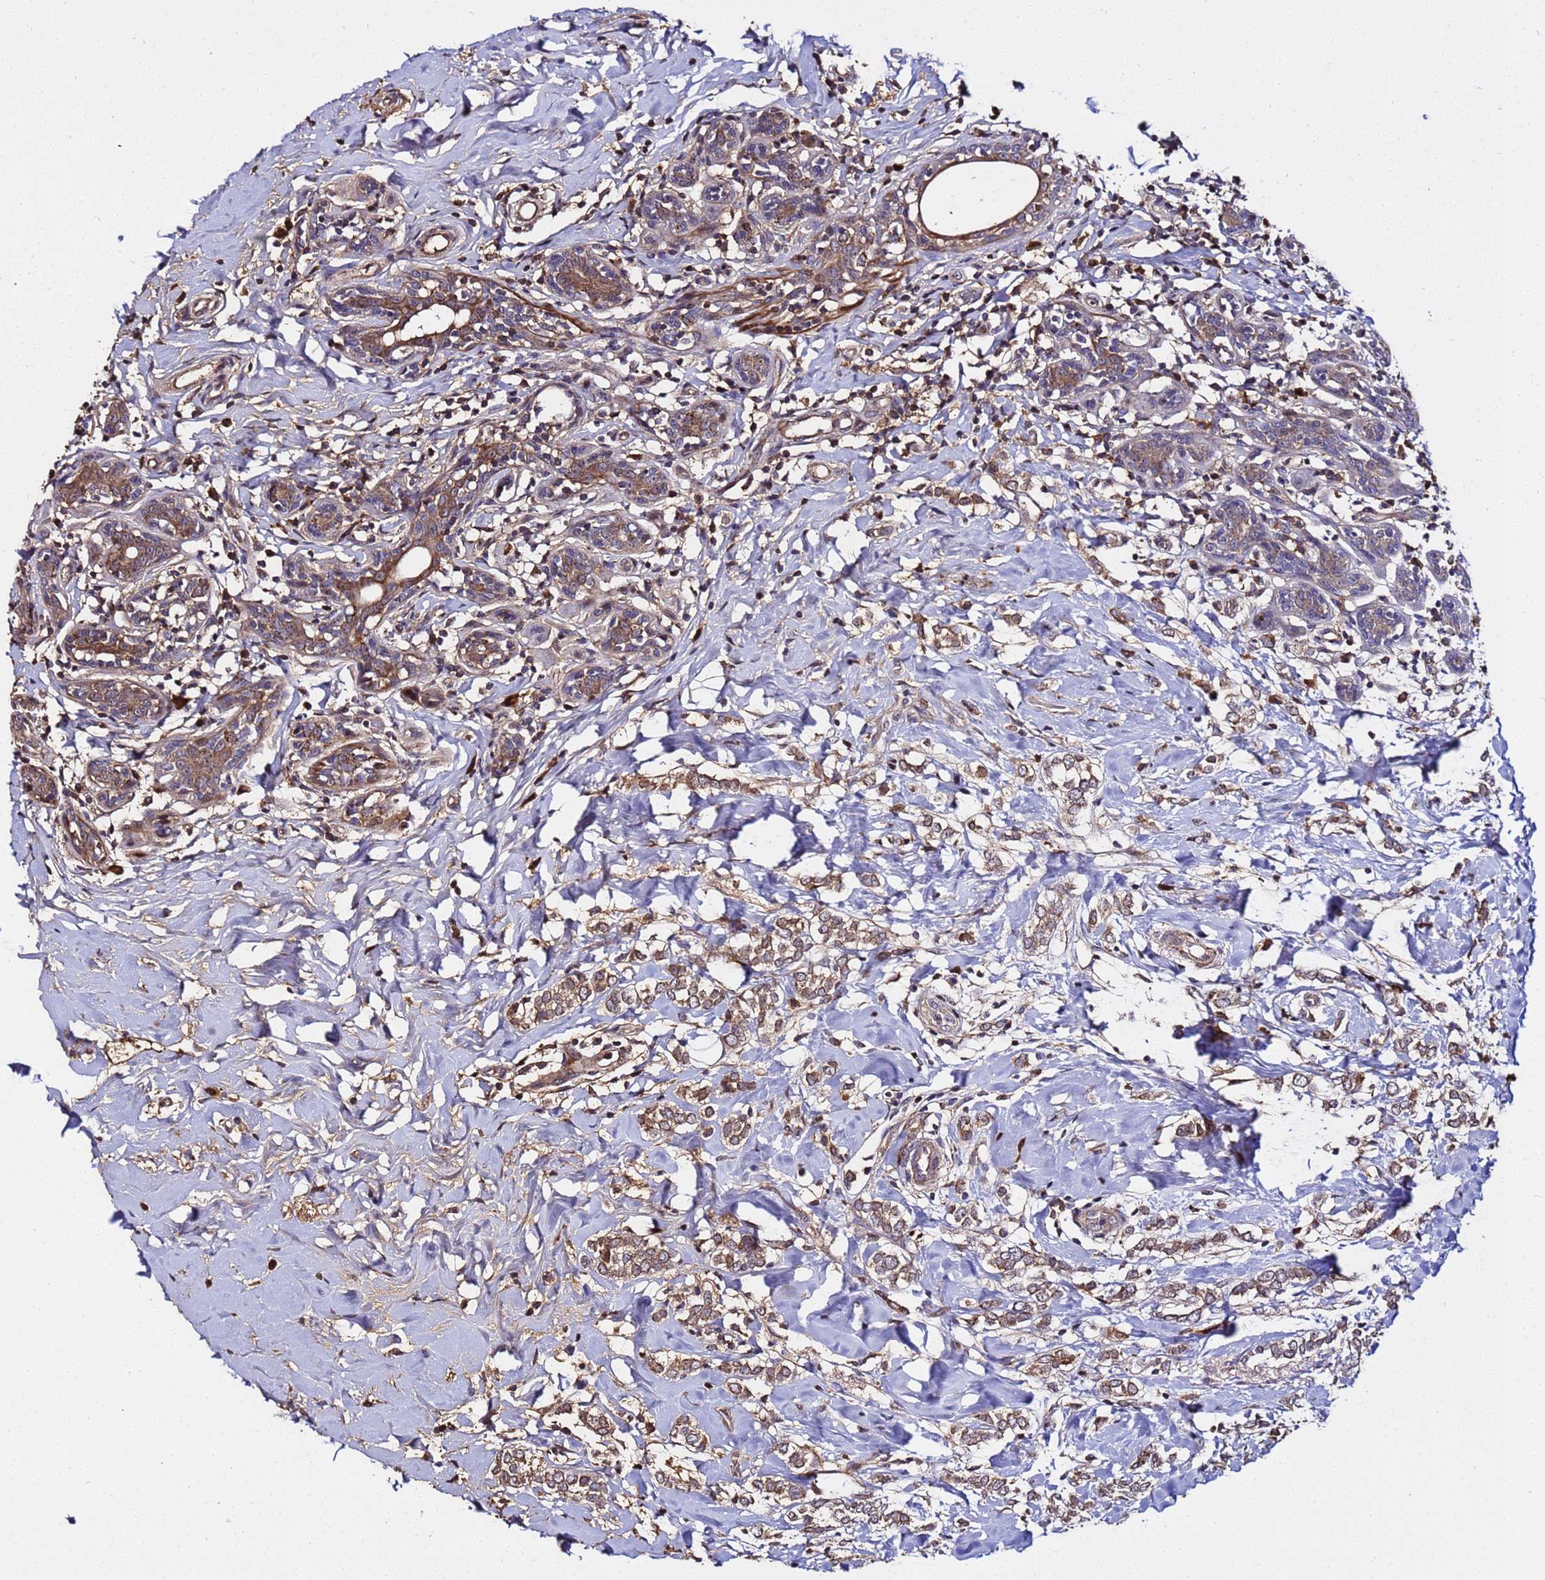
{"staining": {"intensity": "moderate", "quantity": ">75%", "location": "cytoplasmic/membranous"}, "tissue": "breast cancer", "cell_type": "Tumor cells", "image_type": "cancer", "snomed": [{"axis": "morphology", "description": "Normal tissue, NOS"}, {"axis": "morphology", "description": "Lobular carcinoma"}, {"axis": "topography", "description": "Breast"}], "caption": "IHC of human breast cancer (lobular carcinoma) reveals medium levels of moderate cytoplasmic/membranous positivity in about >75% of tumor cells.", "gene": "WNK4", "patient": {"sex": "female", "age": 47}}